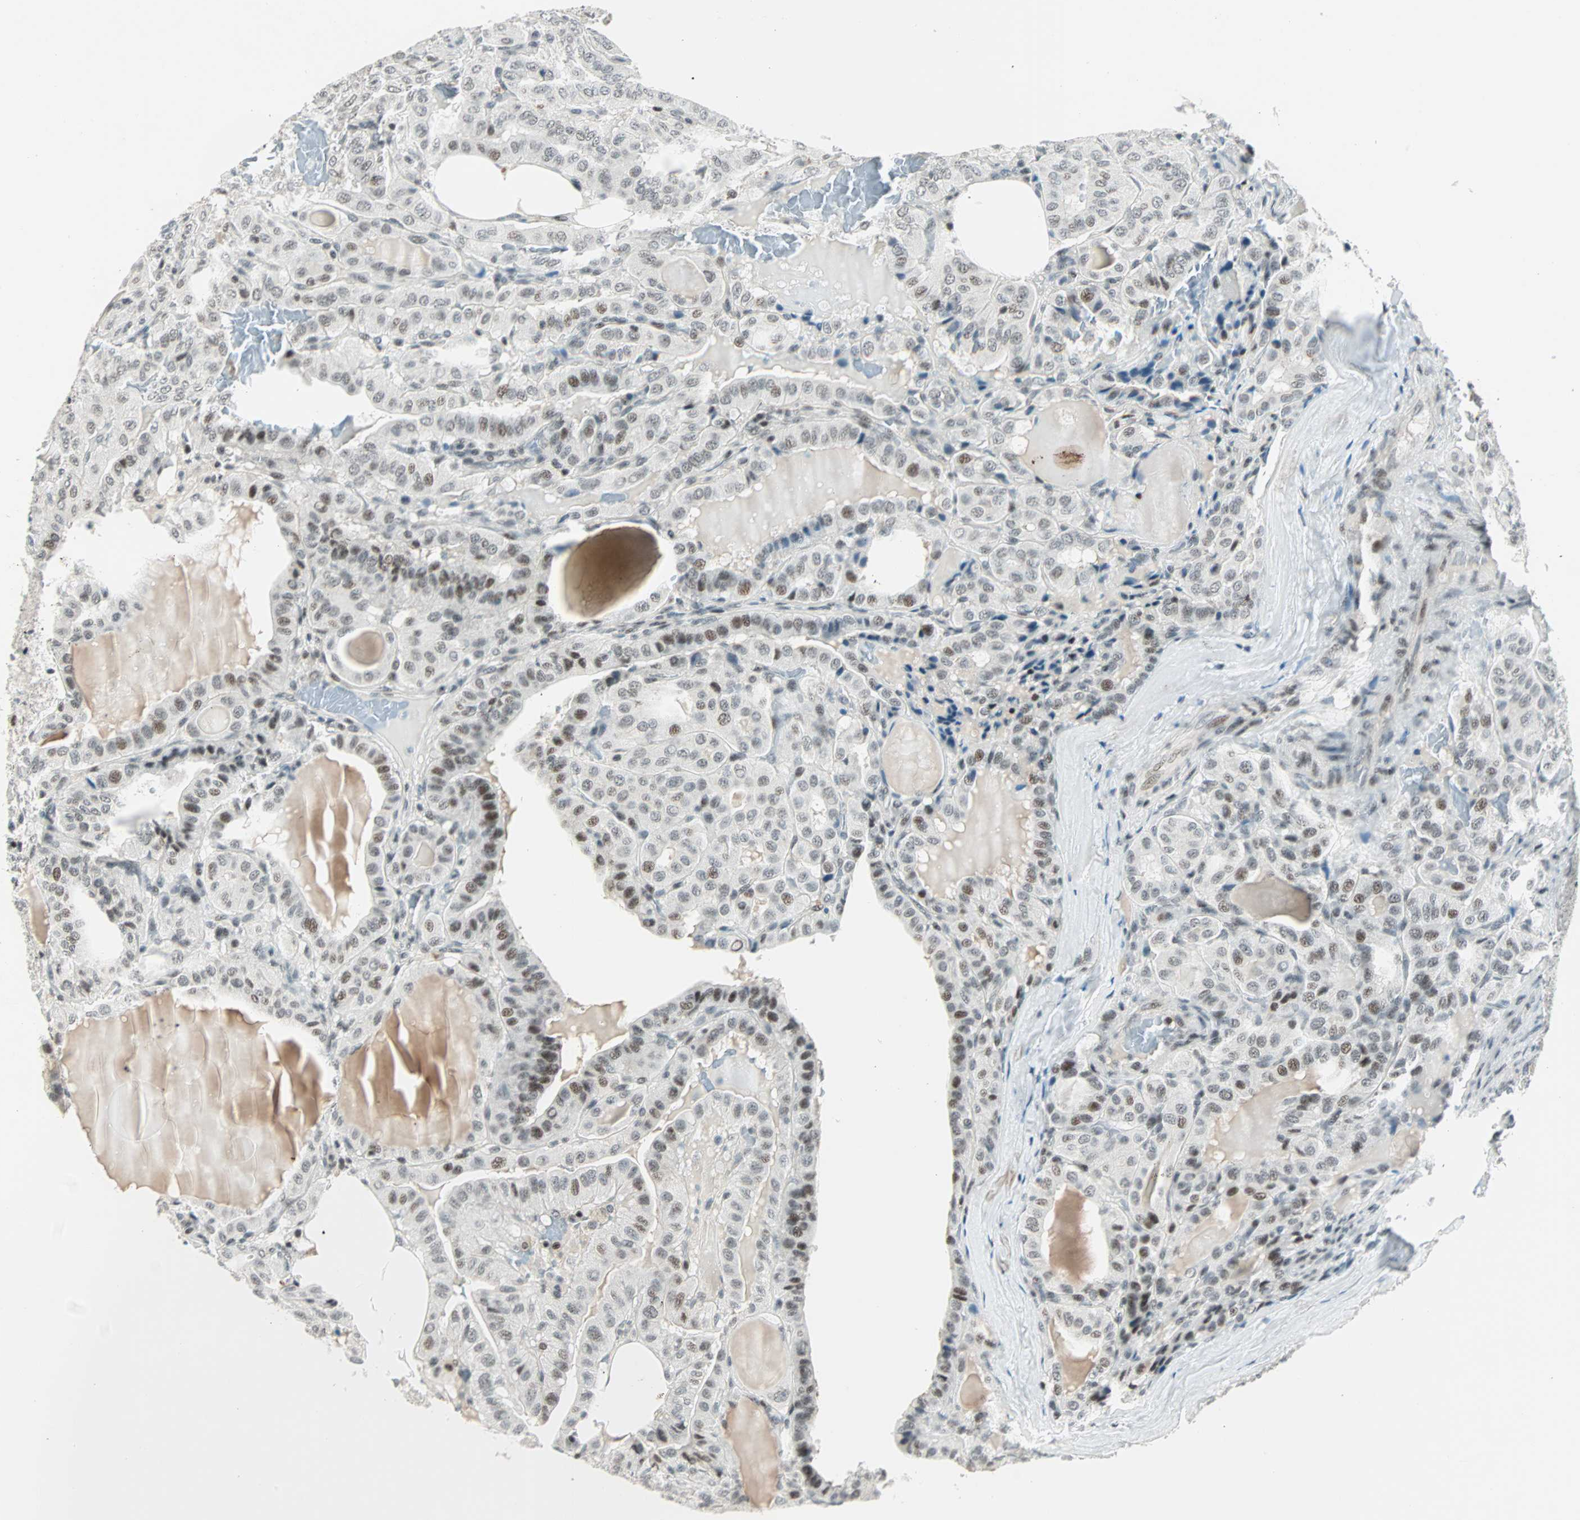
{"staining": {"intensity": "weak", "quantity": "25%-75%", "location": "nuclear"}, "tissue": "thyroid cancer", "cell_type": "Tumor cells", "image_type": "cancer", "snomed": [{"axis": "morphology", "description": "Papillary adenocarcinoma, NOS"}, {"axis": "topography", "description": "Thyroid gland"}], "caption": "Immunohistochemical staining of thyroid cancer (papillary adenocarcinoma) shows low levels of weak nuclear protein positivity in about 25%-75% of tumor cells.", "gene": "SIN3A", "patient": {"sex": "male", "age": 77}}